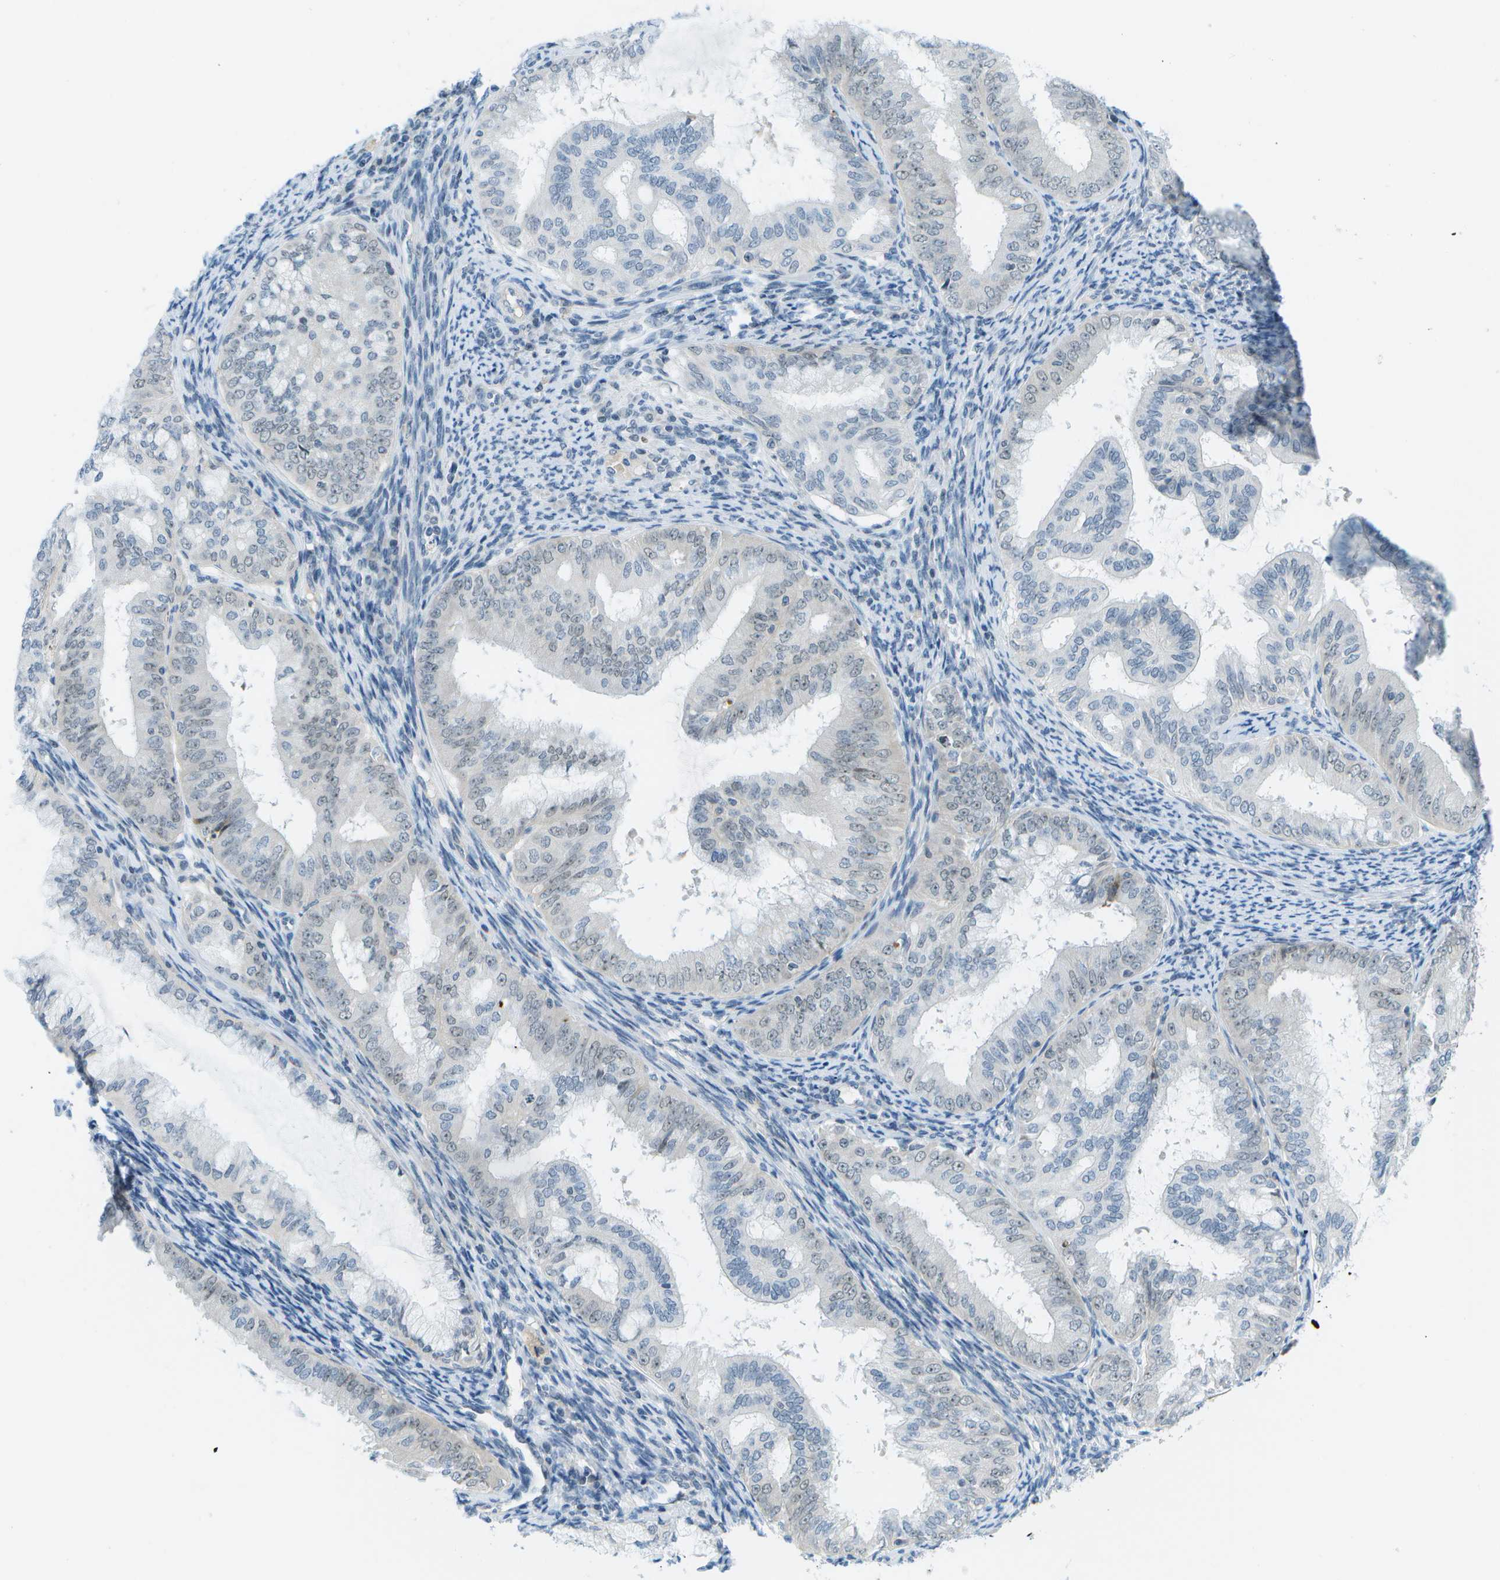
{"staining": {"intensity": "weak", "quantity": "25%-75%", "location": "nuclear"}, "tissue": "endometrial cancer", "cell_type": "Tumor cells", "image_type": "cancer", "snomed": [{"axis": "morphology", "description": "Adenocarcinoma, NOS"}, {"axis": "topography", "description": "Endometrium"}], "caption": "Immunohistochemical staining of human endometrial cancer demonstrates low levels of weak nuclear protein expression in approximately 25%-75% of tumor cells.", "gene": "PITHD1", "patient": {"sex": "female", "age": 63}}